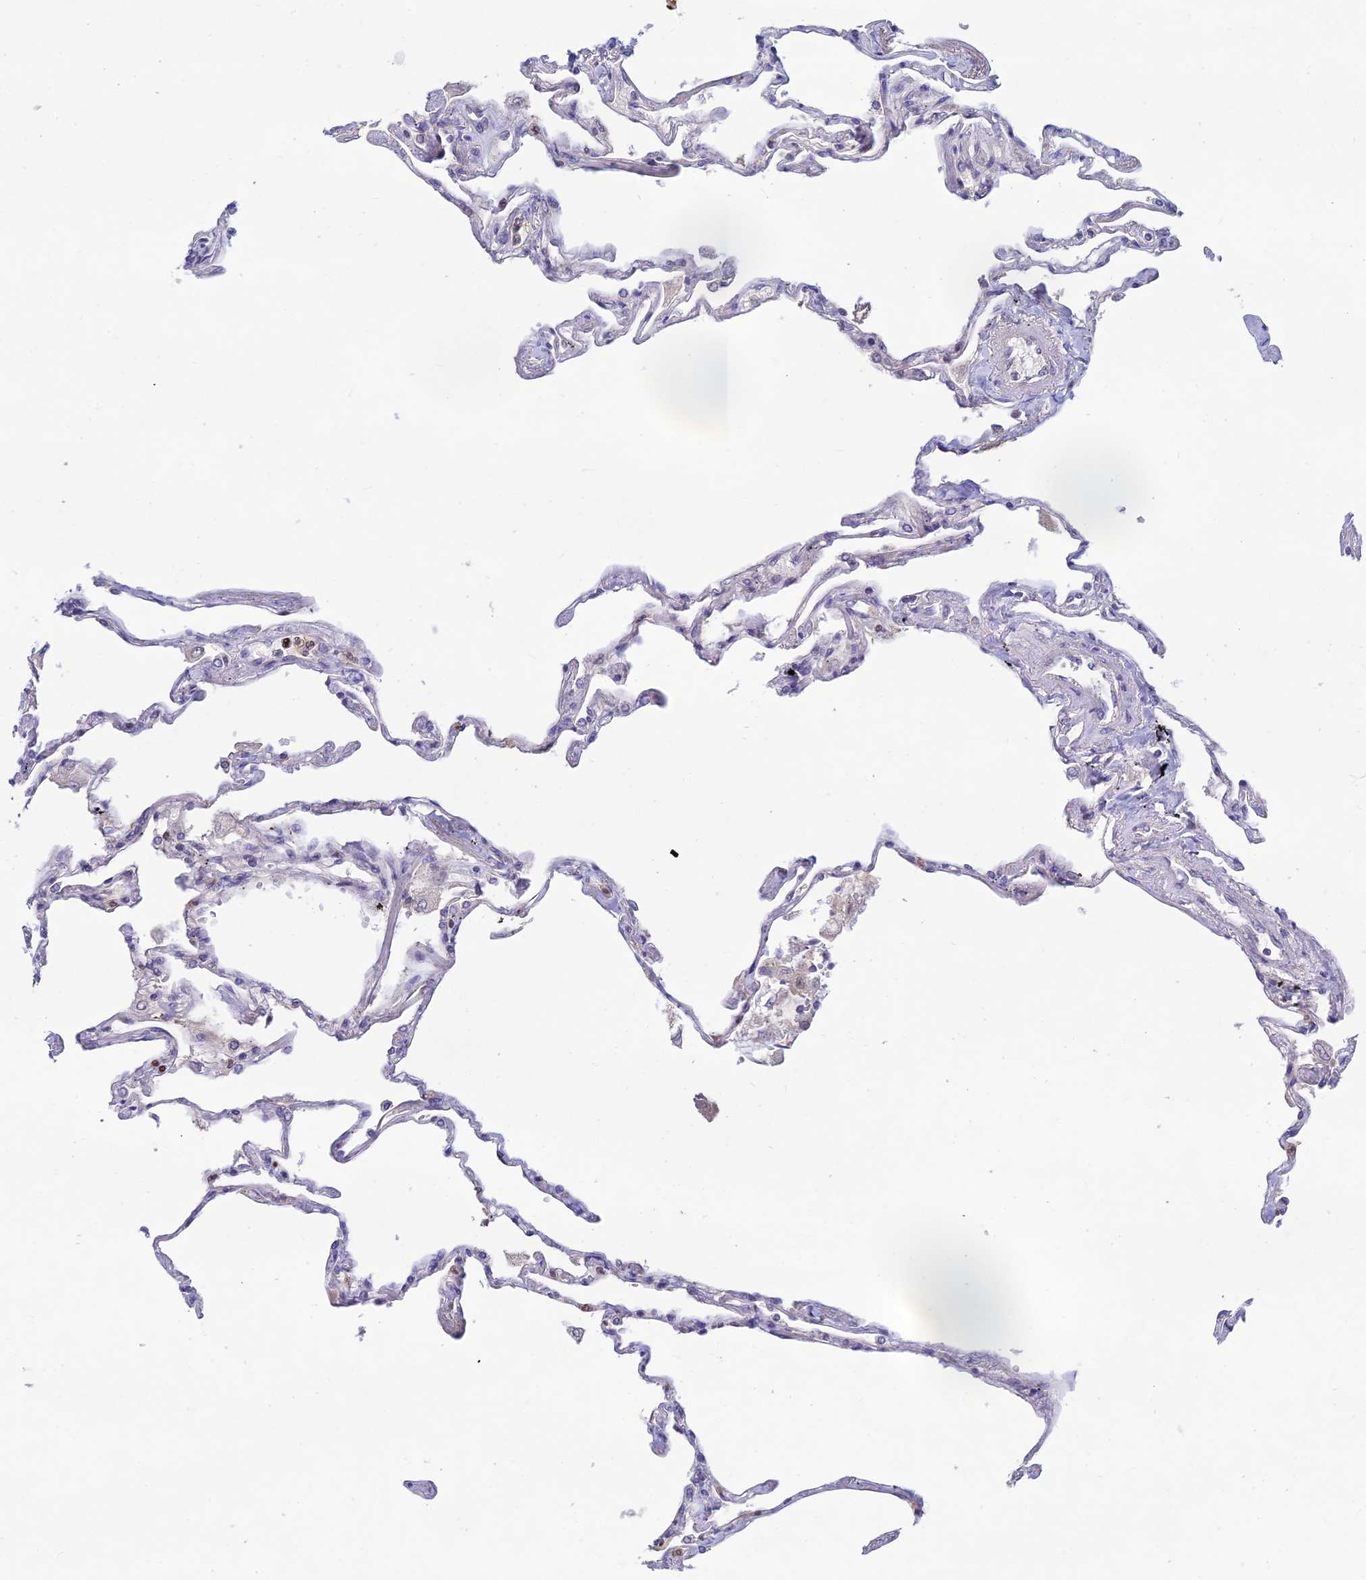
{"staining": {"intensity": "negative", "quantity": "none", "location": "none"}, "tissue": "lung", "cell_type": "Alveolar cells", "image_type": "normal", "snomed": [{"axis": "morphology", "description": "Normal tissue, NOS"}, {"axis": "topography", "description": "Lung"}], "caption": "The image displays no staining of alveolar cells in unremarkable lung.", "gene": "FASTKD5", "patient": {"sex": "female", "age": 67}}